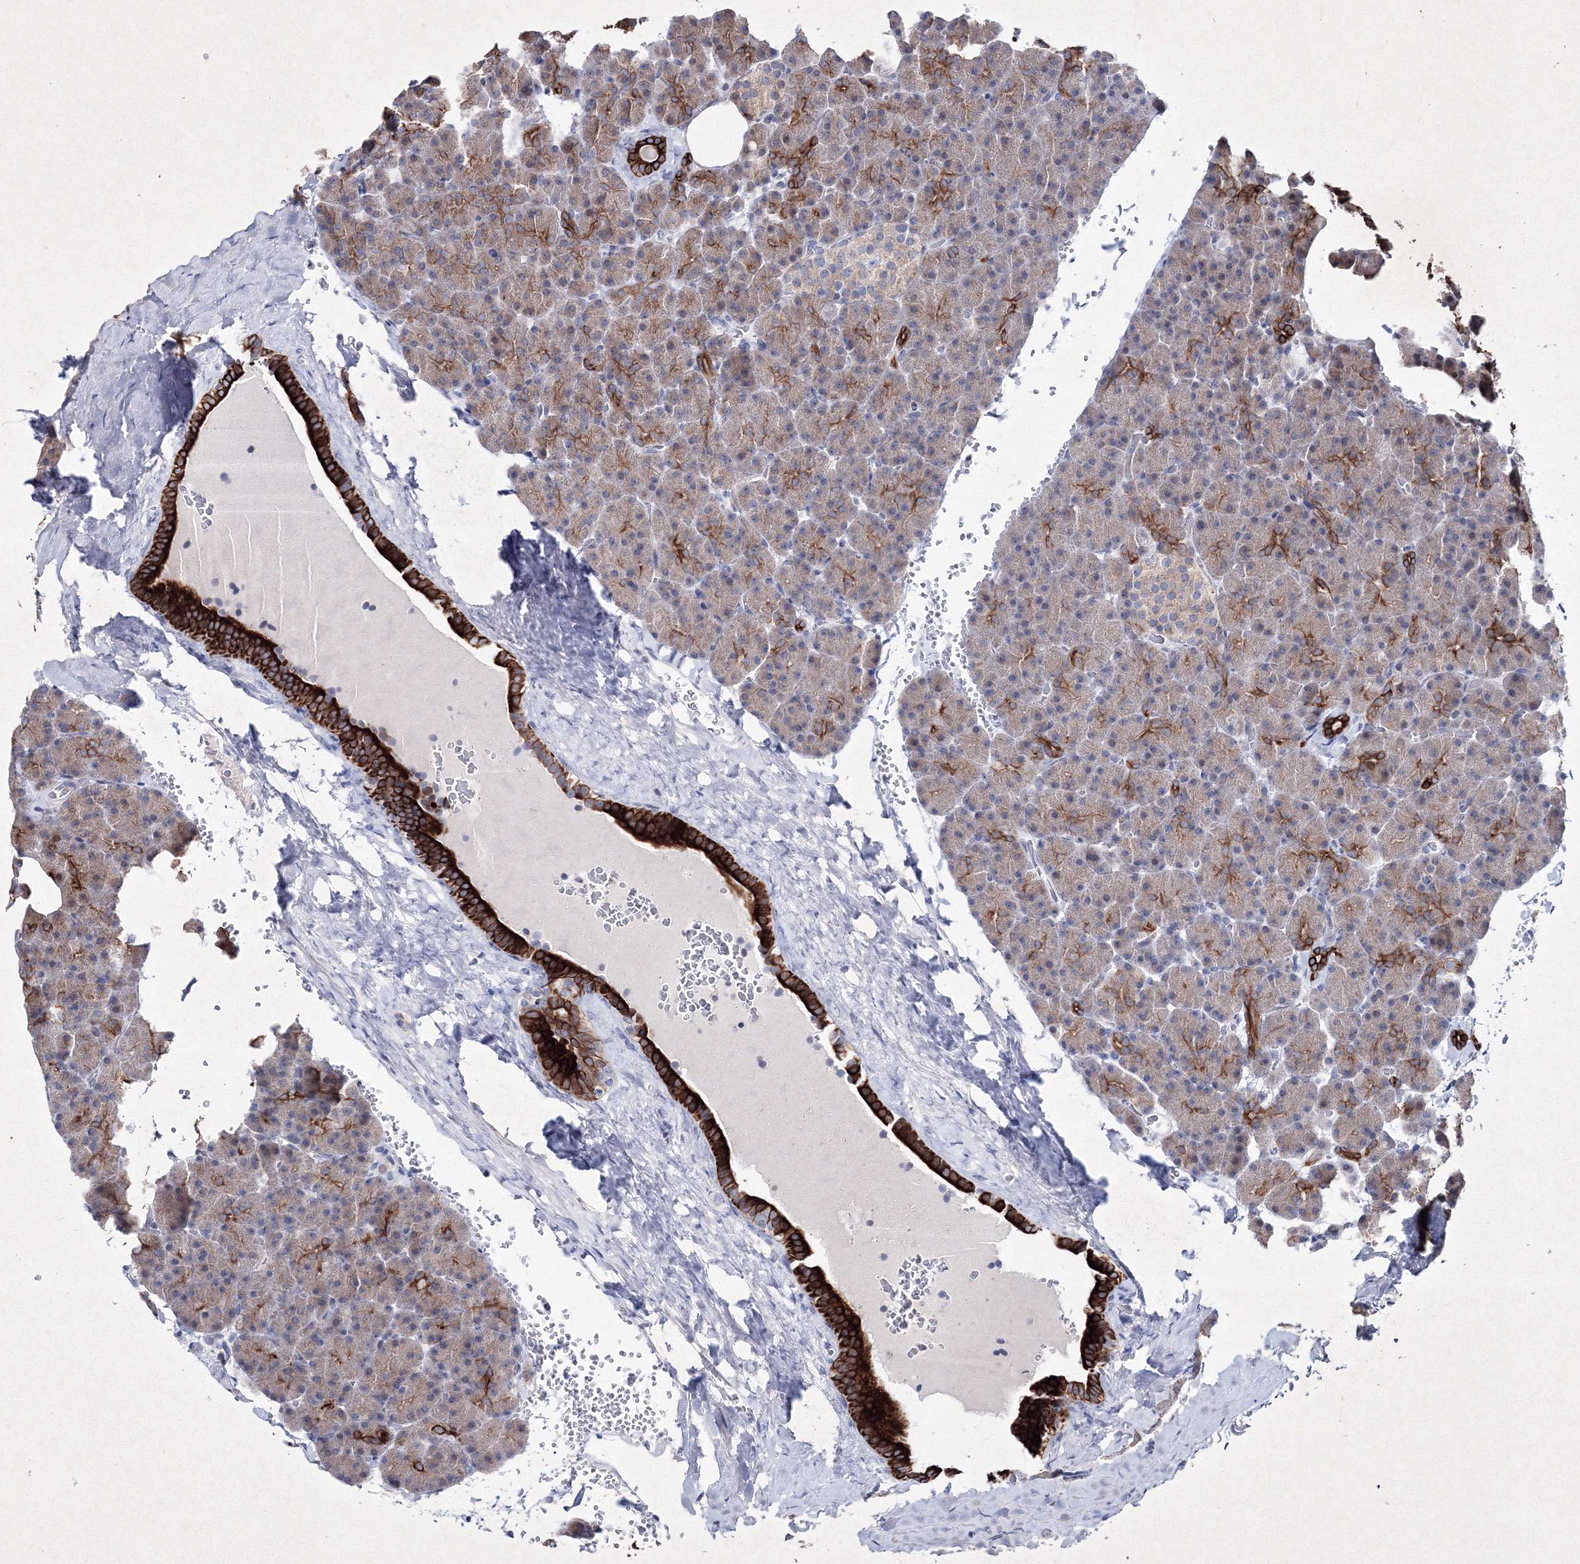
{"staining": {"intensity": "strong", "quantity": "25%-75%", "location": "cytoplasmic/membranous"}, "tissue": "pancreas", "cell_type": "Exocrine glandular cells", "image_type": "normal", "snomed": [{"axis": "morphology", "description": "Normal tissue, NOS"}, {"axis": "topography", "description": "Pancreas"}], "caption": "Human pancreas stained with a brown dye shows strong cytoplasmic/membranous positive staining in about 25%-75% of exocrine glandular cells.", "gene": "SMIM29", "patient": {"sex": "female", "age": 35}}